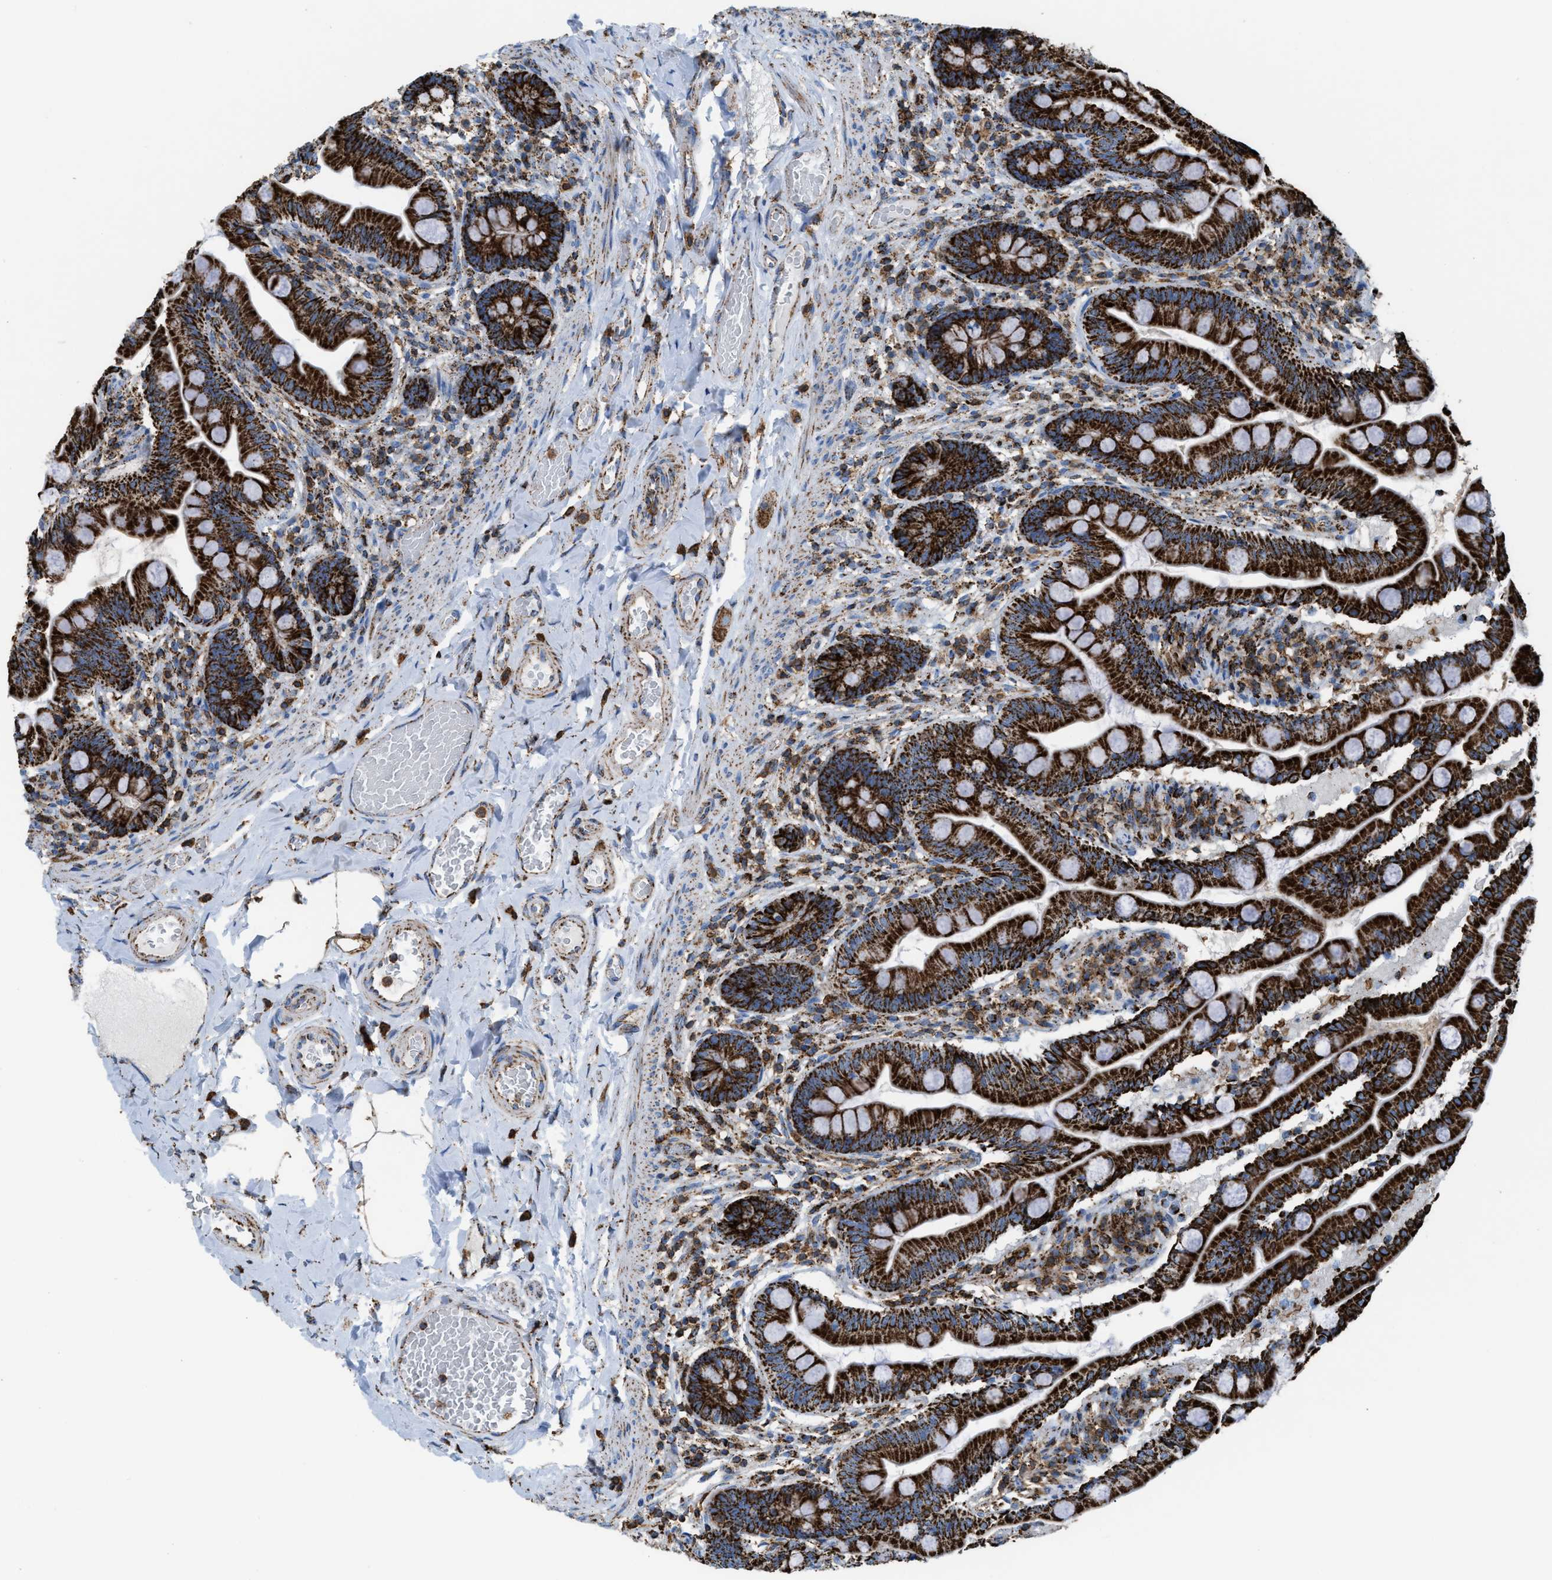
{"staining": {"intensity": "strong", "quantity": ">75%", "location": "cytoplasmic/membranous"}, "tissue": "small intestine", "cell_type": "Glandular cells", "image_type": "normal", "snomed": [{"axis": "morphology", "description": "Normal tissue, NOS"}, {"axis": "topography", "description": "Small intestine"}], "caption": "Small intestine was stained to show a protein in brown. There is high levels of strong cytoplasmic/membranous positivity in about >75% of glandular cells. The protein is shown in brown color, while the nuclei are stained blue.", "gene": "ECHS1", "patient": {"sex": "female", "age": 56}}